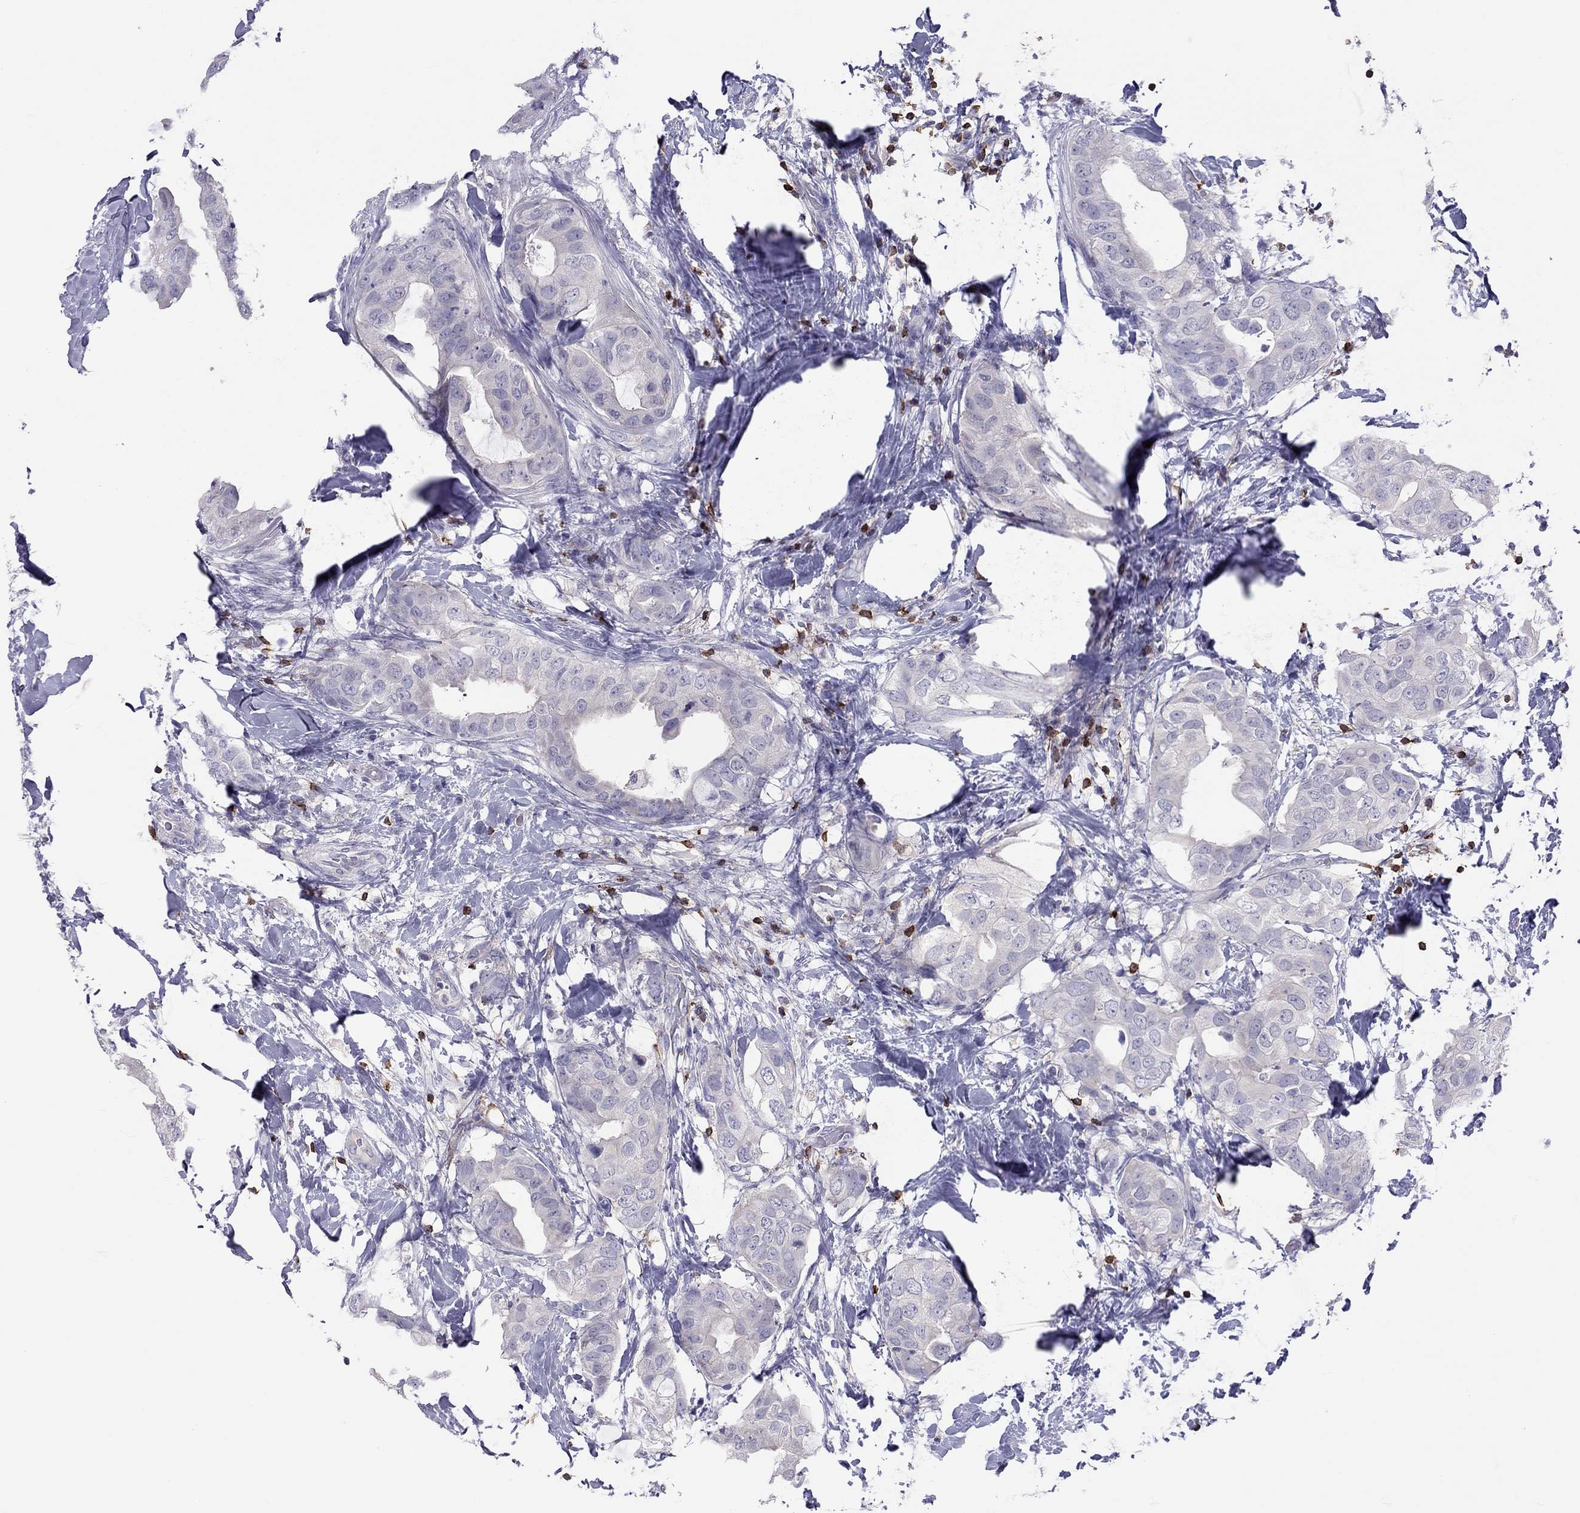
{"staining": {"intensity": "negative", "quantity": "none", "location": "none"}, "tissue": "breast cancer", "cell_type": "Tumor cells", "image_type": "cancer", "snomed": [{"axis": "morphology", "description": "Normal tissue, NOS"}, {"axis": "morphology", "description": "Duct carcinoma"}, {"axis": "topography", "description": "Breast"}], "caption": "IHC of human intraductal carcinoma (breast) demonstrates no staining in tumor cells.", "gene": "MND1", "patient": {"sex": "female", "age": 40}}